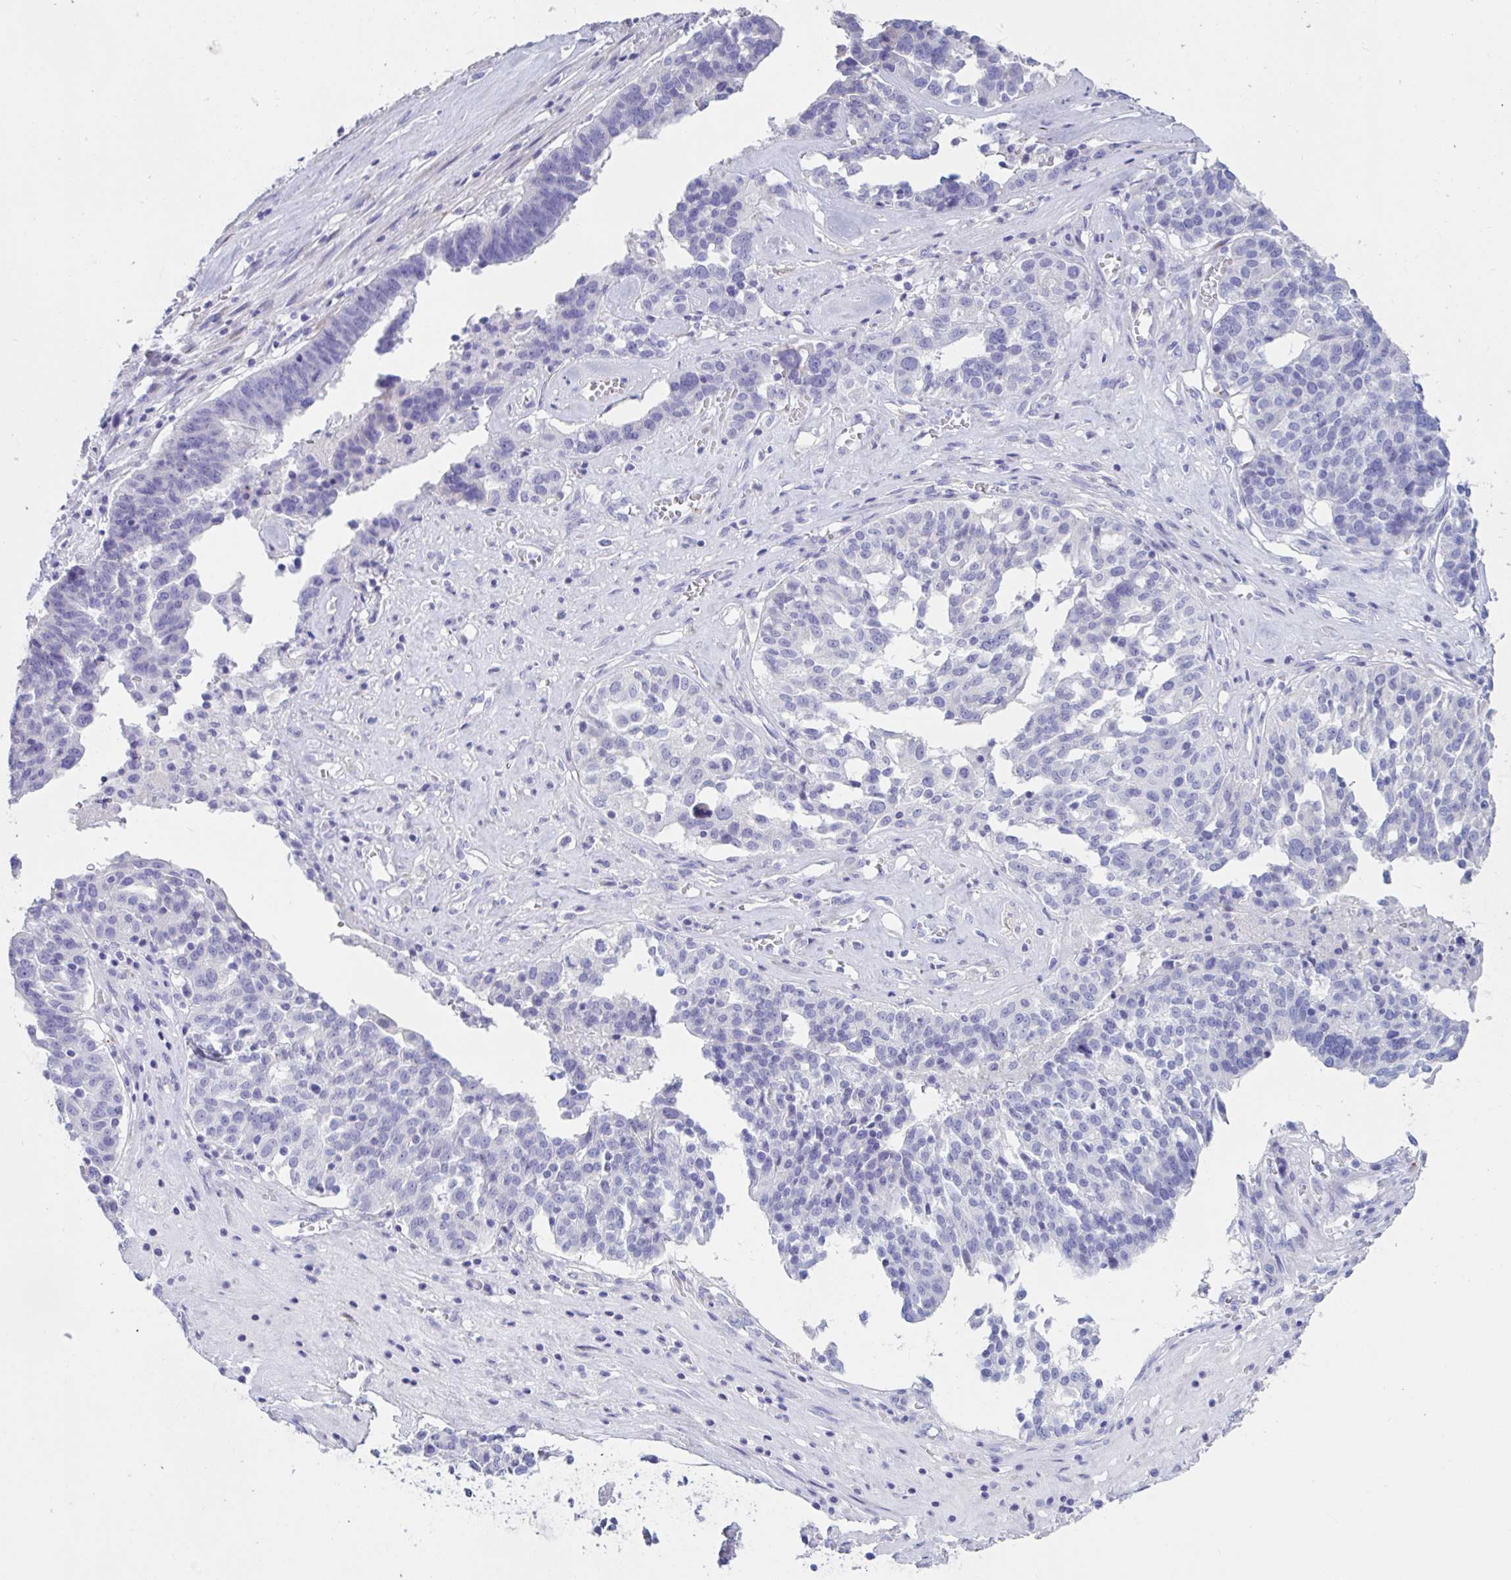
{"staining": {"intensity": "negative", "quantity": "none", "location": "none"}, "tissue": "ovarian cancer", "cell_type": "Tumor cells", "image_type": "cancer", "snomed": [{"axis": "morphology", "description": "Cystadenocarcinoma, serous, NOS"}, {"axis": "topography", "description": "Ovary"}], "caption": "A micrograph of human ovarian cancer is negative for staining in tumor cells. The staining is performed using DAB (3,3'-diaminobenzidine) brown chromogen with nuclei counter-stained in using hematoxylin.", "gene": "TNNC1", "patient": {"sex": "female", "age": 59}}